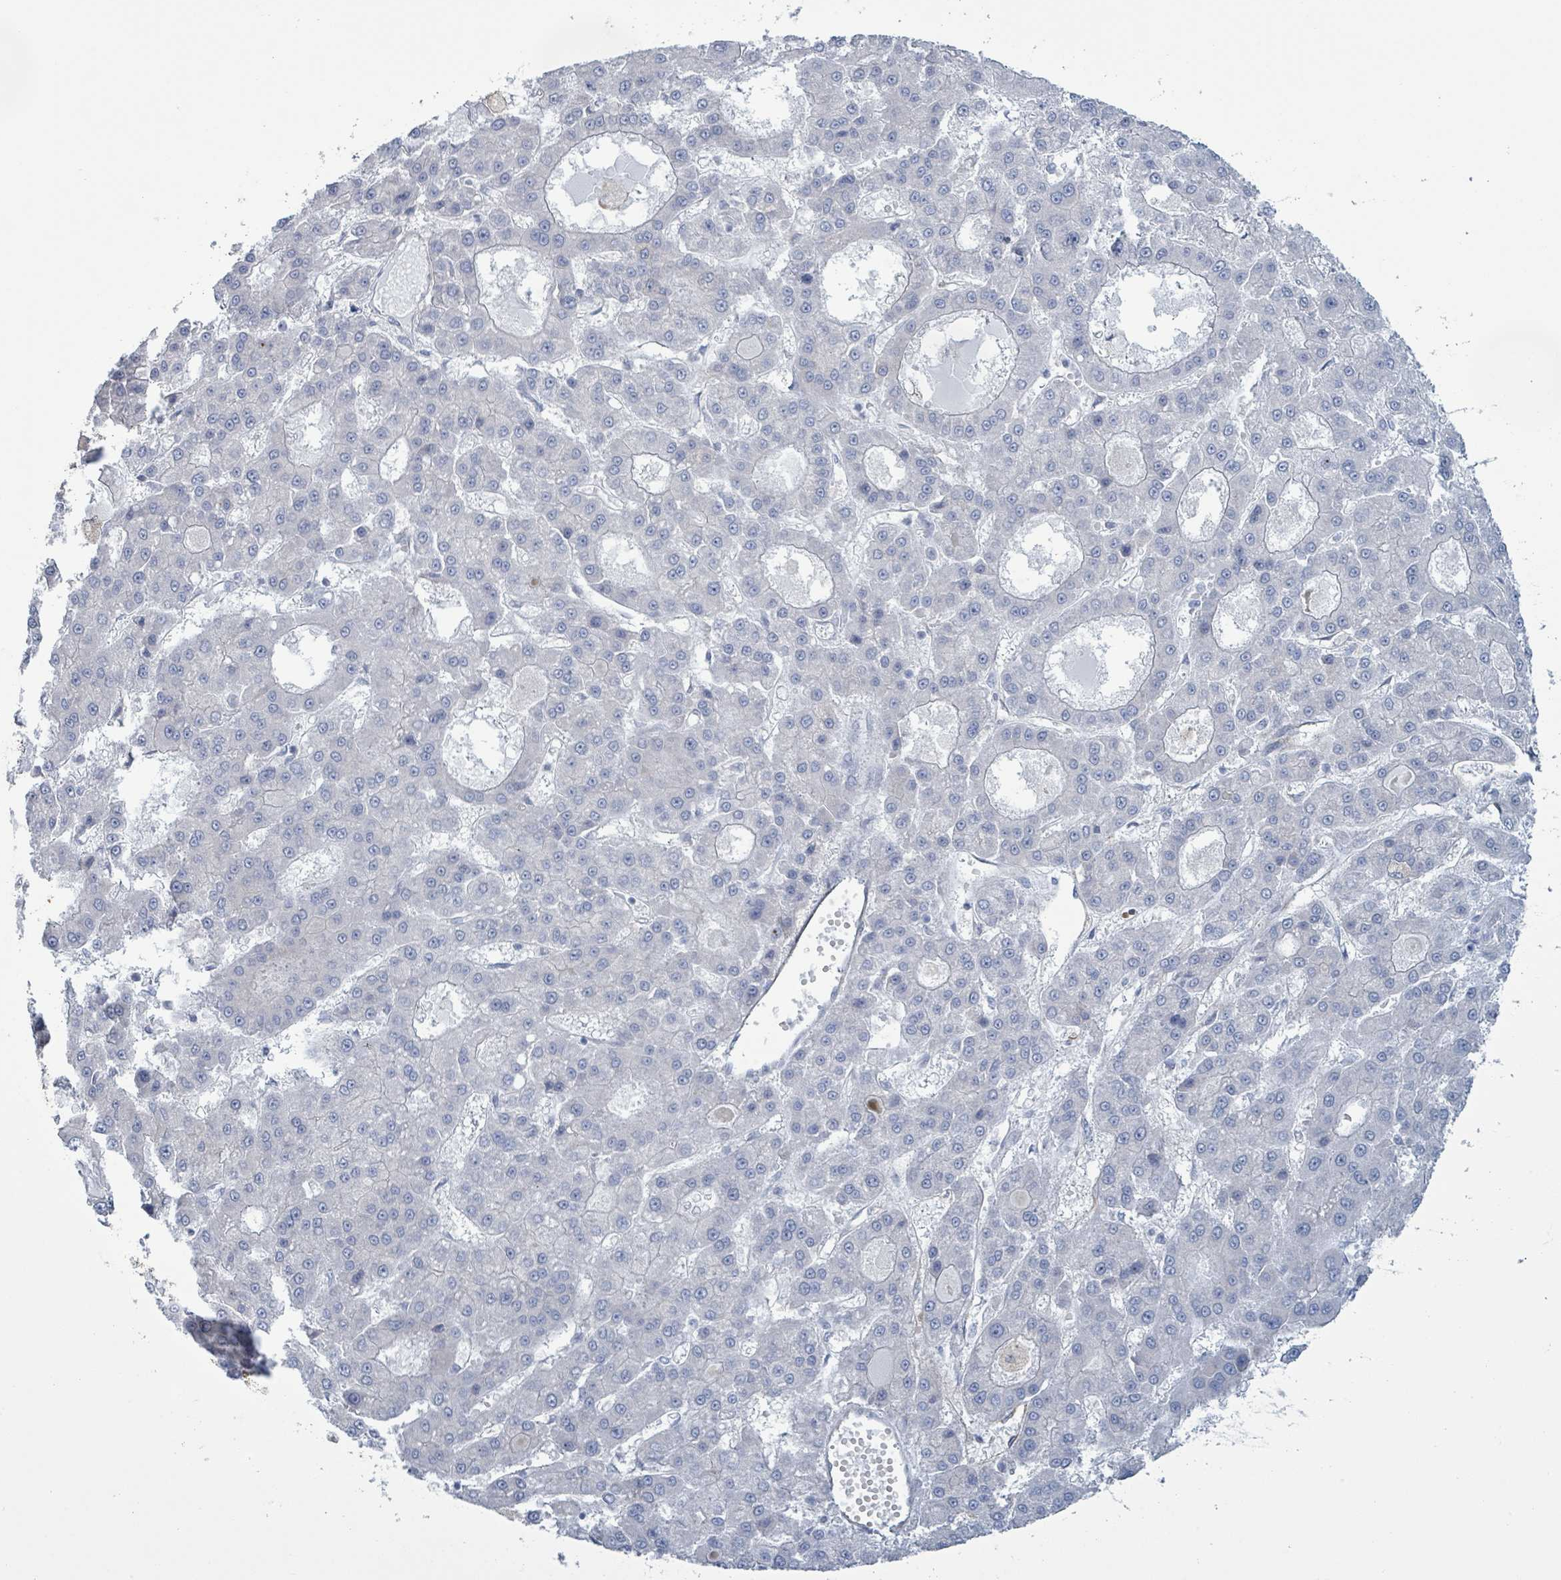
{"staining": {"intensity": "negative", "quantity": "none", "location": "none"}, "tissue": "liver cancer", "cell_type": "Tumor cells", "image_type": "cancer", "snomed": [{"axis": "morphology", "description": "Carcinoma, Hepatocellular, NOS"}, {"axis": "topography", "description": "Liver"}], "caption": "This is a histopathology image of immunohistochemistry staining of liver hepatocellular carcinoma, which shows no expression in tumor cells.", "gene": "COL13A1", "patient": {"sex": "male", "age": 70}}